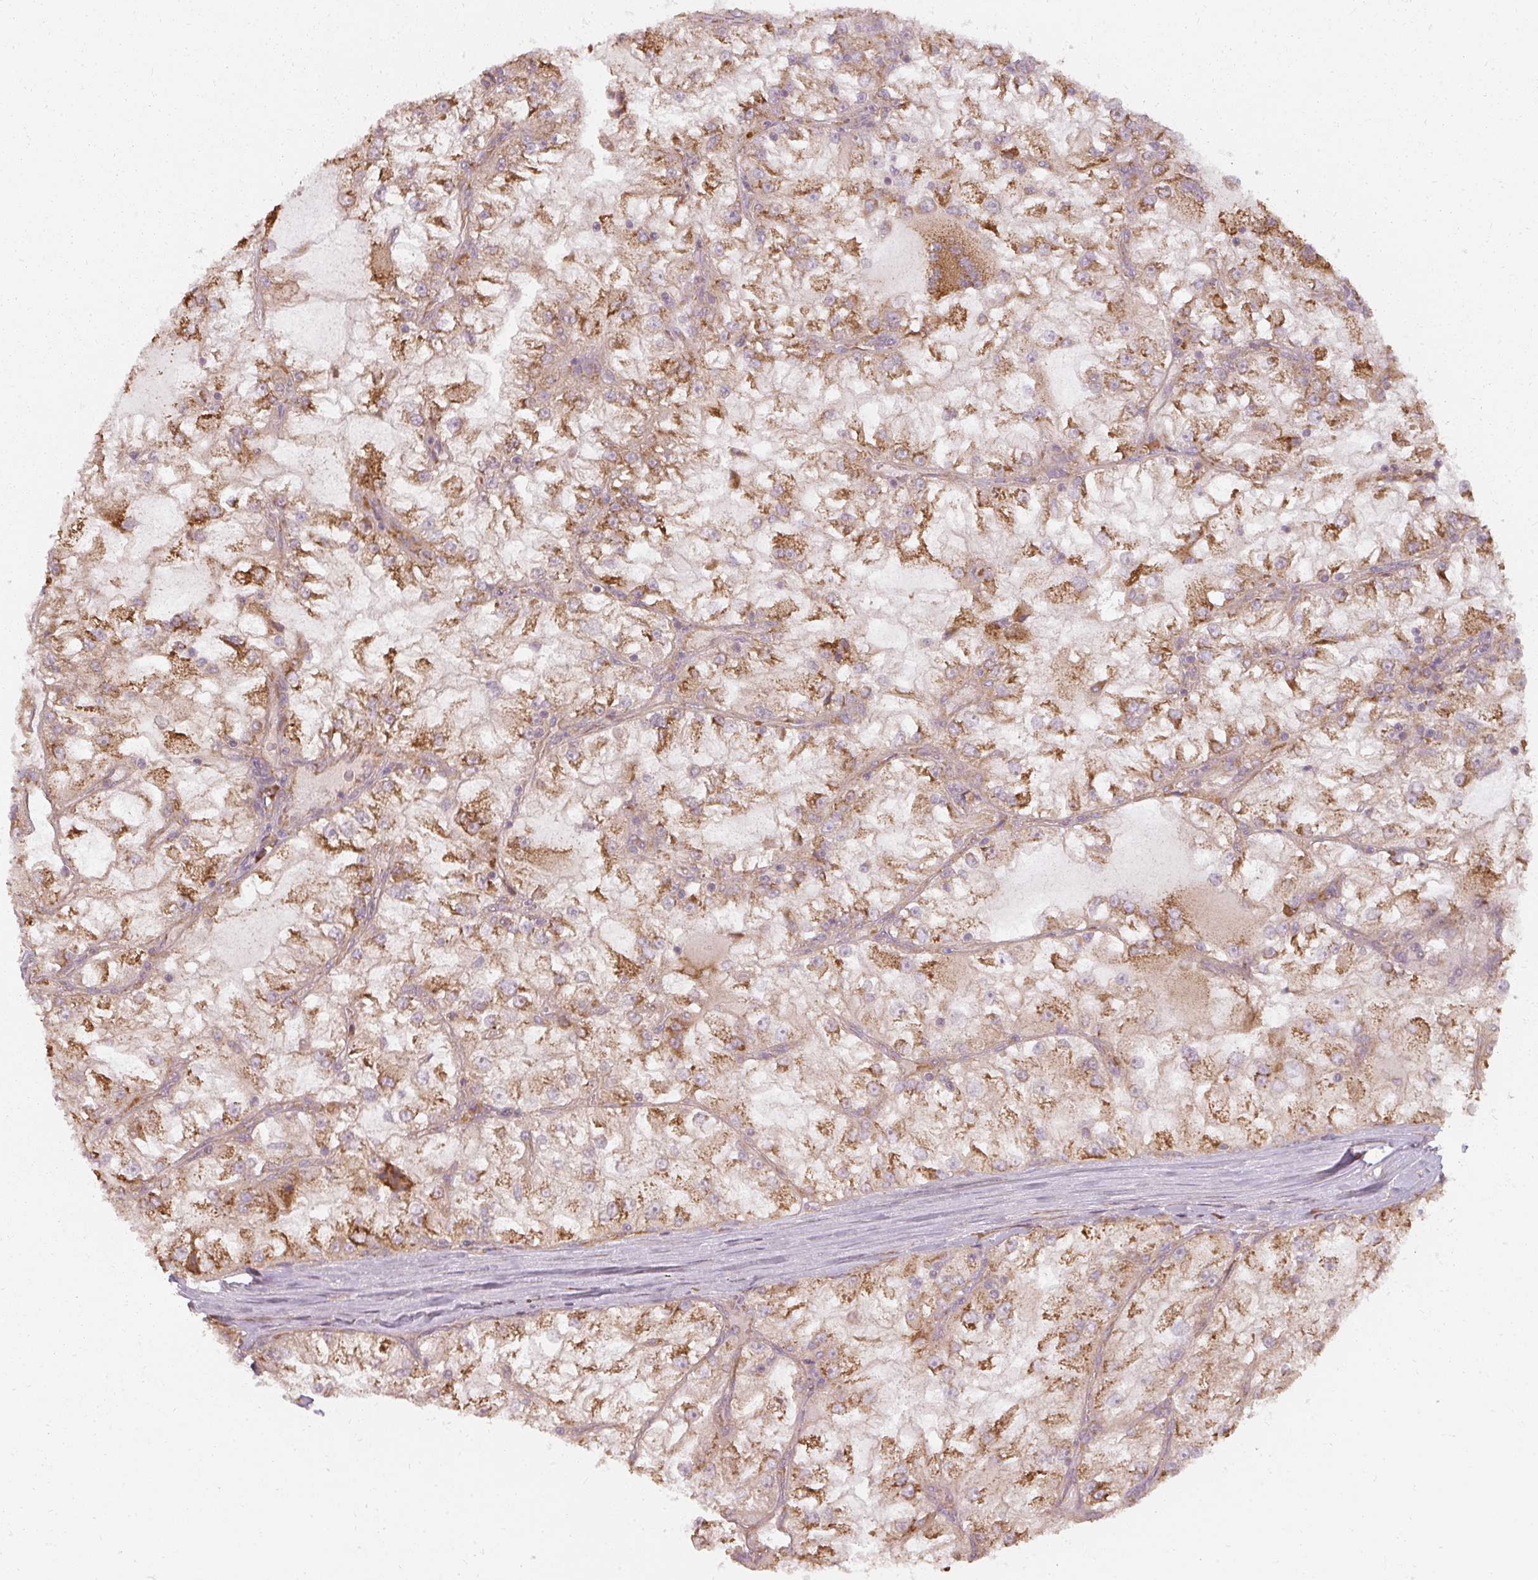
{"staining": {"intensity": "strong", "quantity": ">75%", "location": "cytoplasmic/membranous"}, "tissue": "renal cancer", "cell_type": "Tumor cells", "image_type": "cancer", "snomed": [{"axis": "morphology", "description": "Adenocarcinoma, NOS"}, {"axis": "topography", "description": "Kidney"}], "caption": "A brown stain shows strong cytoplasmic/membranous staining of a protein in human renal cancer tumor cells. (Stains: DAB (3,3'-diaminobenzidine) in brown, nuclei in blue, Microscopy: brightfield microscopy at high magnification).", "gene": "RPL24", "patient": {"sex": "female", "age": 72}}